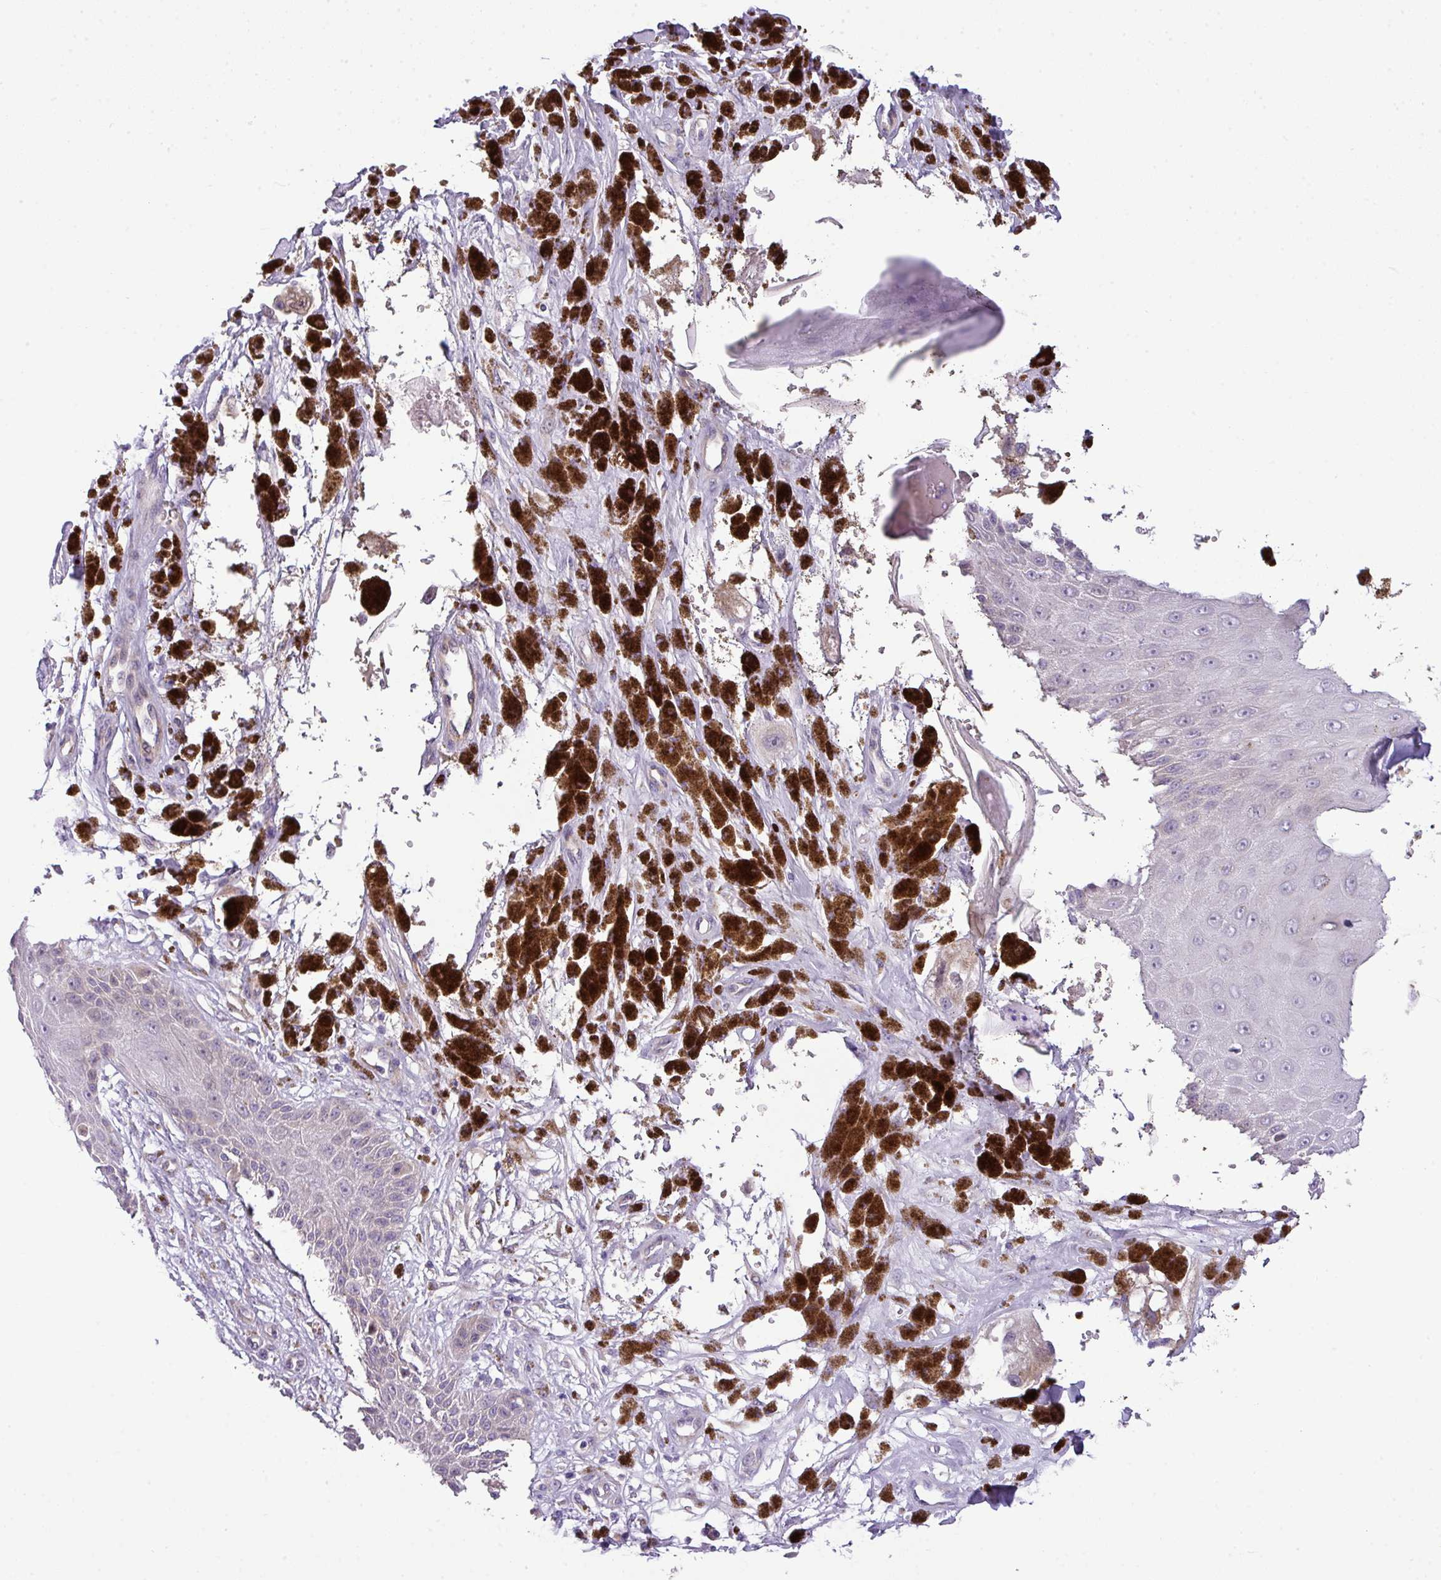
{"staining": {"intensity": "negative", "quantity": "none", "location": "none"}, "tissue": "melanoma", "cell_type": "Tumor cells", "image_type": "cancer", "snomed": [{"axis": "morphology", "description": "Malignant melanoma, NOS"}, {"axis": "topography", "description": "Skin"}], "caption": "Malignant melanoma was stained to show a protein in brown. There is no significant positivity in tumor cells. (Brightfield microscopy of DAB (3,3'-diaminobenzidine) immunohistochemistry at high magnification).", "gene": "PIK3R5", "patient": {"sex": "male", "age": 88}}